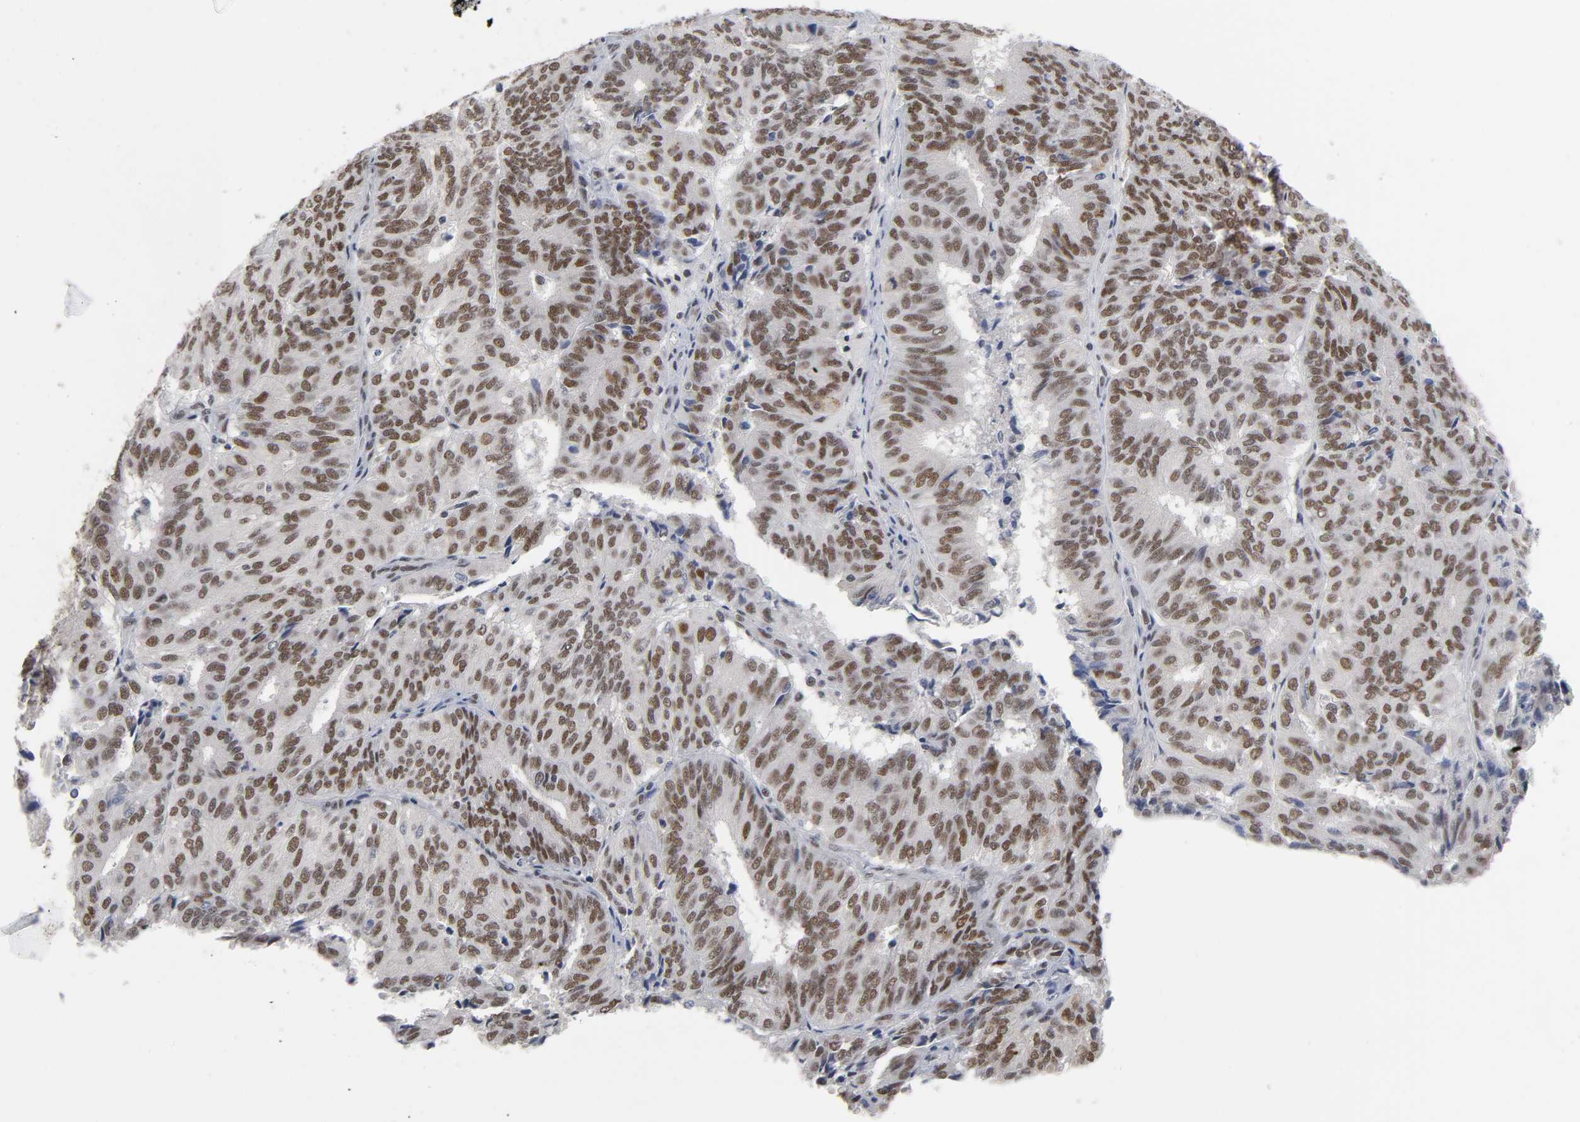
{"staining": {"intensity": "moderate", "quantity": ">75%", "location": "nuclear"}, "tissue": "endometrial cancer", "cell_type": "Tumor cells", "image_type": "cancer", "snomed": [{"axis": "morphology", "description": "Adenocarcinoma, NOS"}, {"axis": "topography", "description": "Uterus"}], "caption": "IHC (DAB (3,3'-diaminobenzidine)) staining of endometrial cancer (adenocarcinoma) reveals moderate nuclear protein expression in about >75% of tumor cells.", "gene": "TRIM33", "patient": {"sex": "female", "age": 60}}